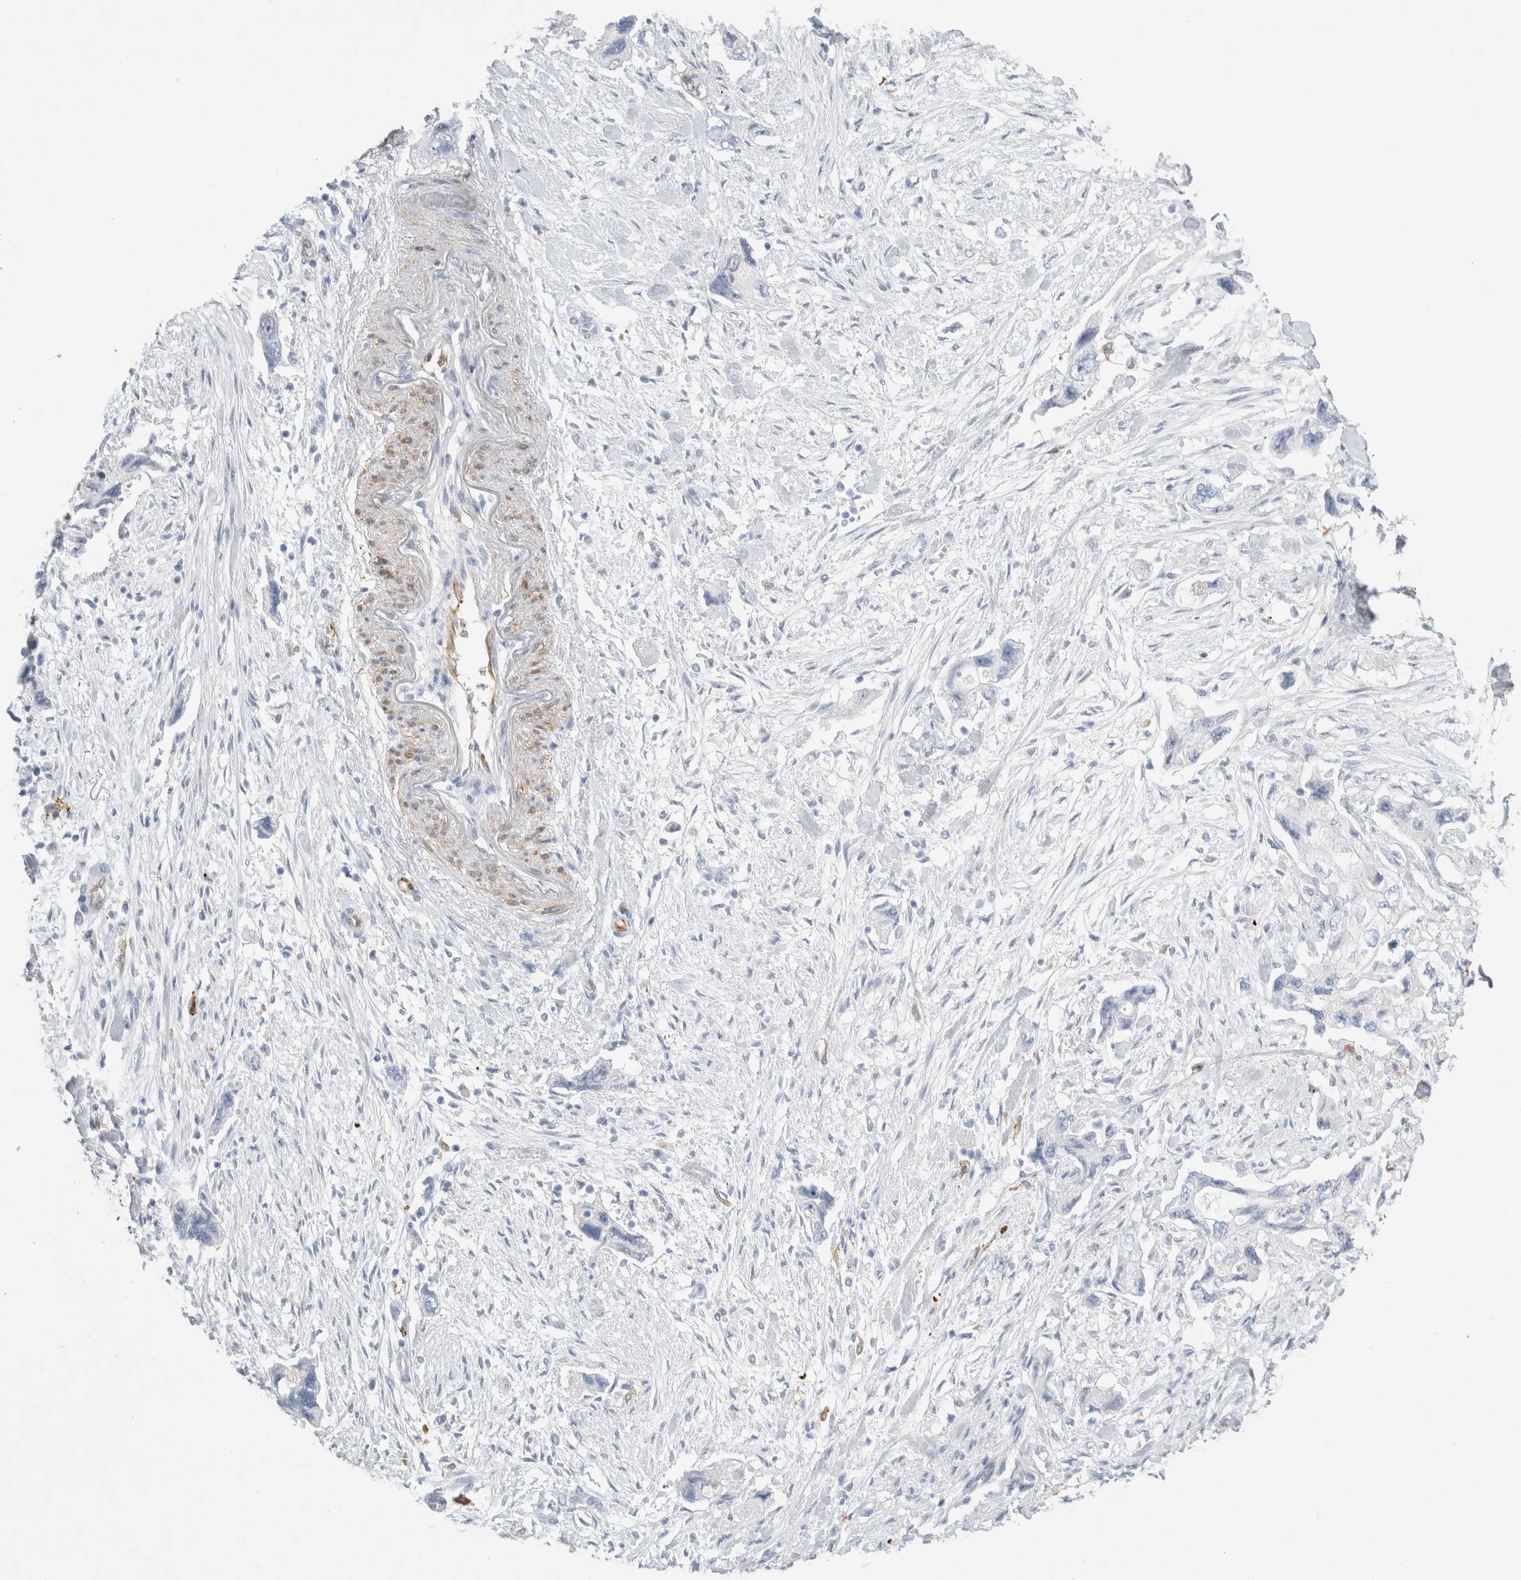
{"staining": {"intensity": "negative", "quantity": "none", "location": "none"}, "tissue": "pancreatic cancer", "cell_type": "Tumor cells", "image_type": "cancer", "snomed": [{"axis": "morphology", "description": "Adenocarcinoma, NOS"}, {"axis": "topography", "description": "Pancreas"}], "caption": "Tumor cells are negative for protein expression in human pancreatic adenocarcinoma.", "gene": "NAPEPLD", "patient": {"sex": "female", "age": 73}}